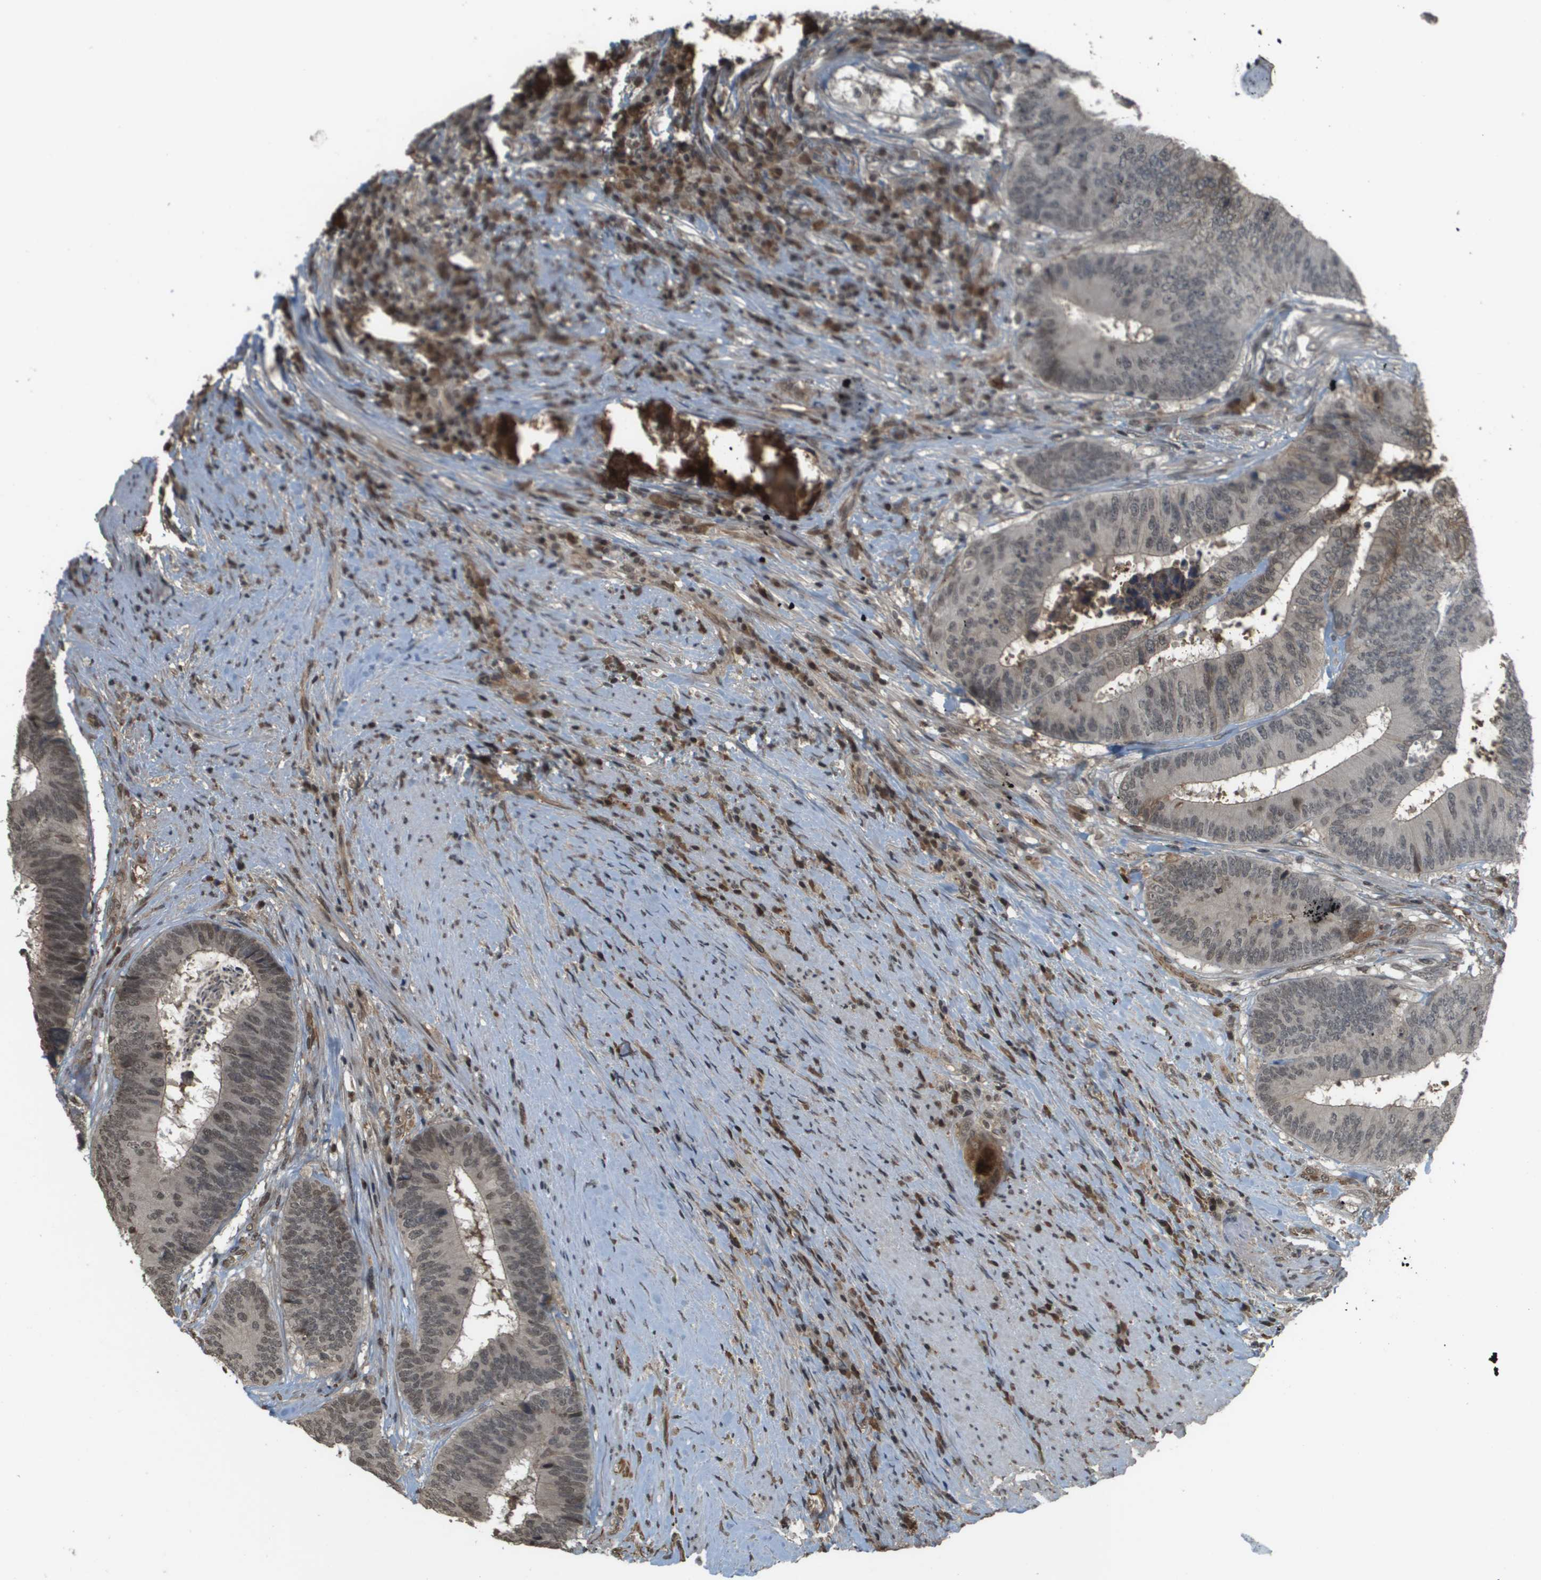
{"staining": {"intensity": "weak", "quantity": "<25%", "location": "nuclear"}, "tissue": "colorectal cancer", "cell_type": "Tumor cells", "image_type": "cancer", "snomed": [{"axis": "morphology", "description": "Adenocarcinoma, NOS"}, {"axis": "topography", "description": "Rectum"}], "caption": "This image is of colorectal cancer (adenocarcinoma) stained with immunohistochemistry to label a protein in brown with the nuclei are counter-stained blue. There is no staining in tumor cells.", "gene": "NDRG2", "patient": {"sex": "male", "age": 72}}